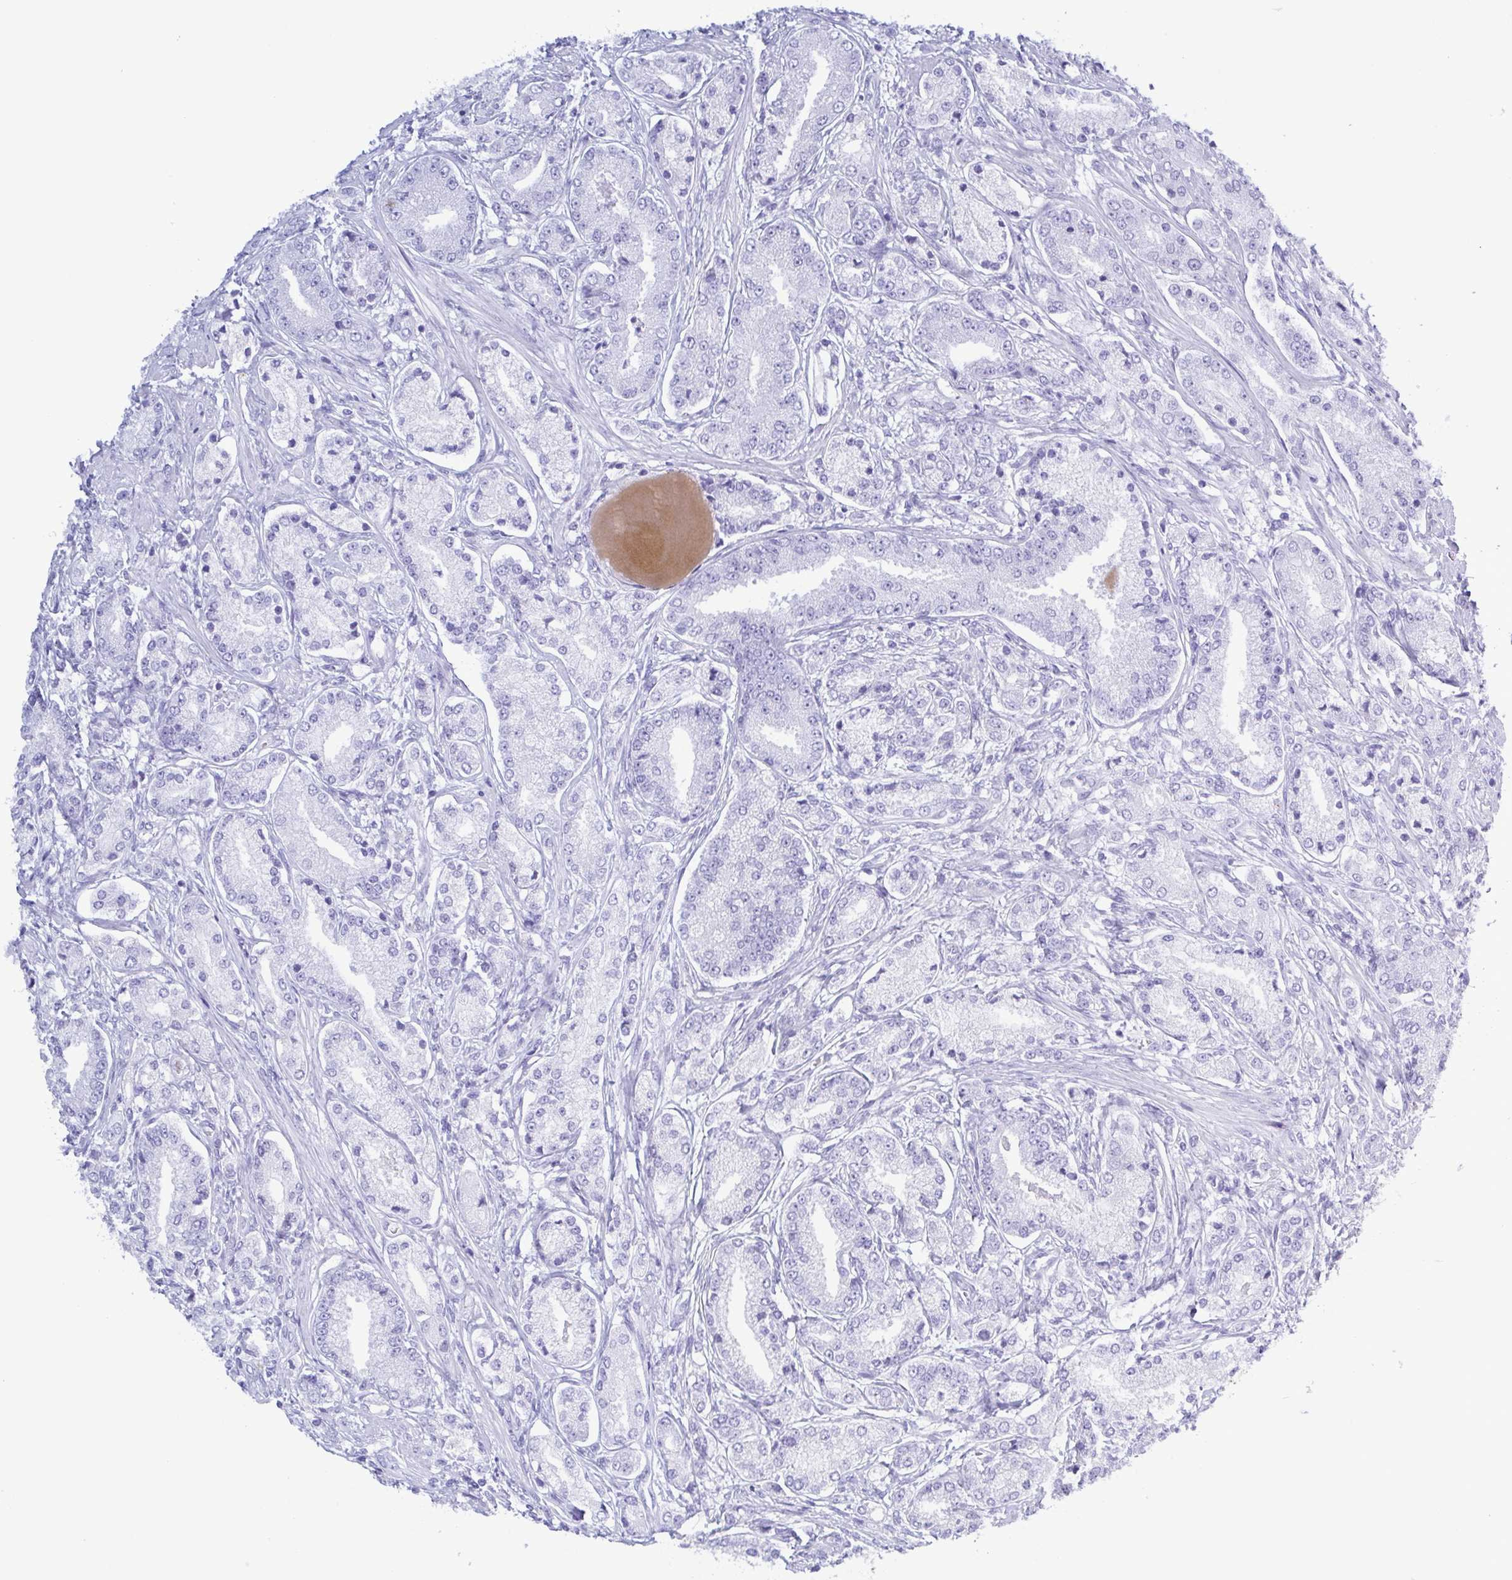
{"staining": {"intensity": "negative", "quantity": "none", "location": "none"}, "tissue": "prostate cancer", "cell_type": "Tumor cells", "image_type": "cancer", "snomed": [{"axis": "morphology", "description": "Adenocarcinoma, High grade"}, {"axis": "topography", "description": "Prostate and seminal vesicle, NOS"}], "caption": "A micrograph of human prostate cancer (high-grade adenocarcinoma) is negative for staining in tumor cells.", "gene": "LTF", "patient": {"sex": "male", "age": 61}}